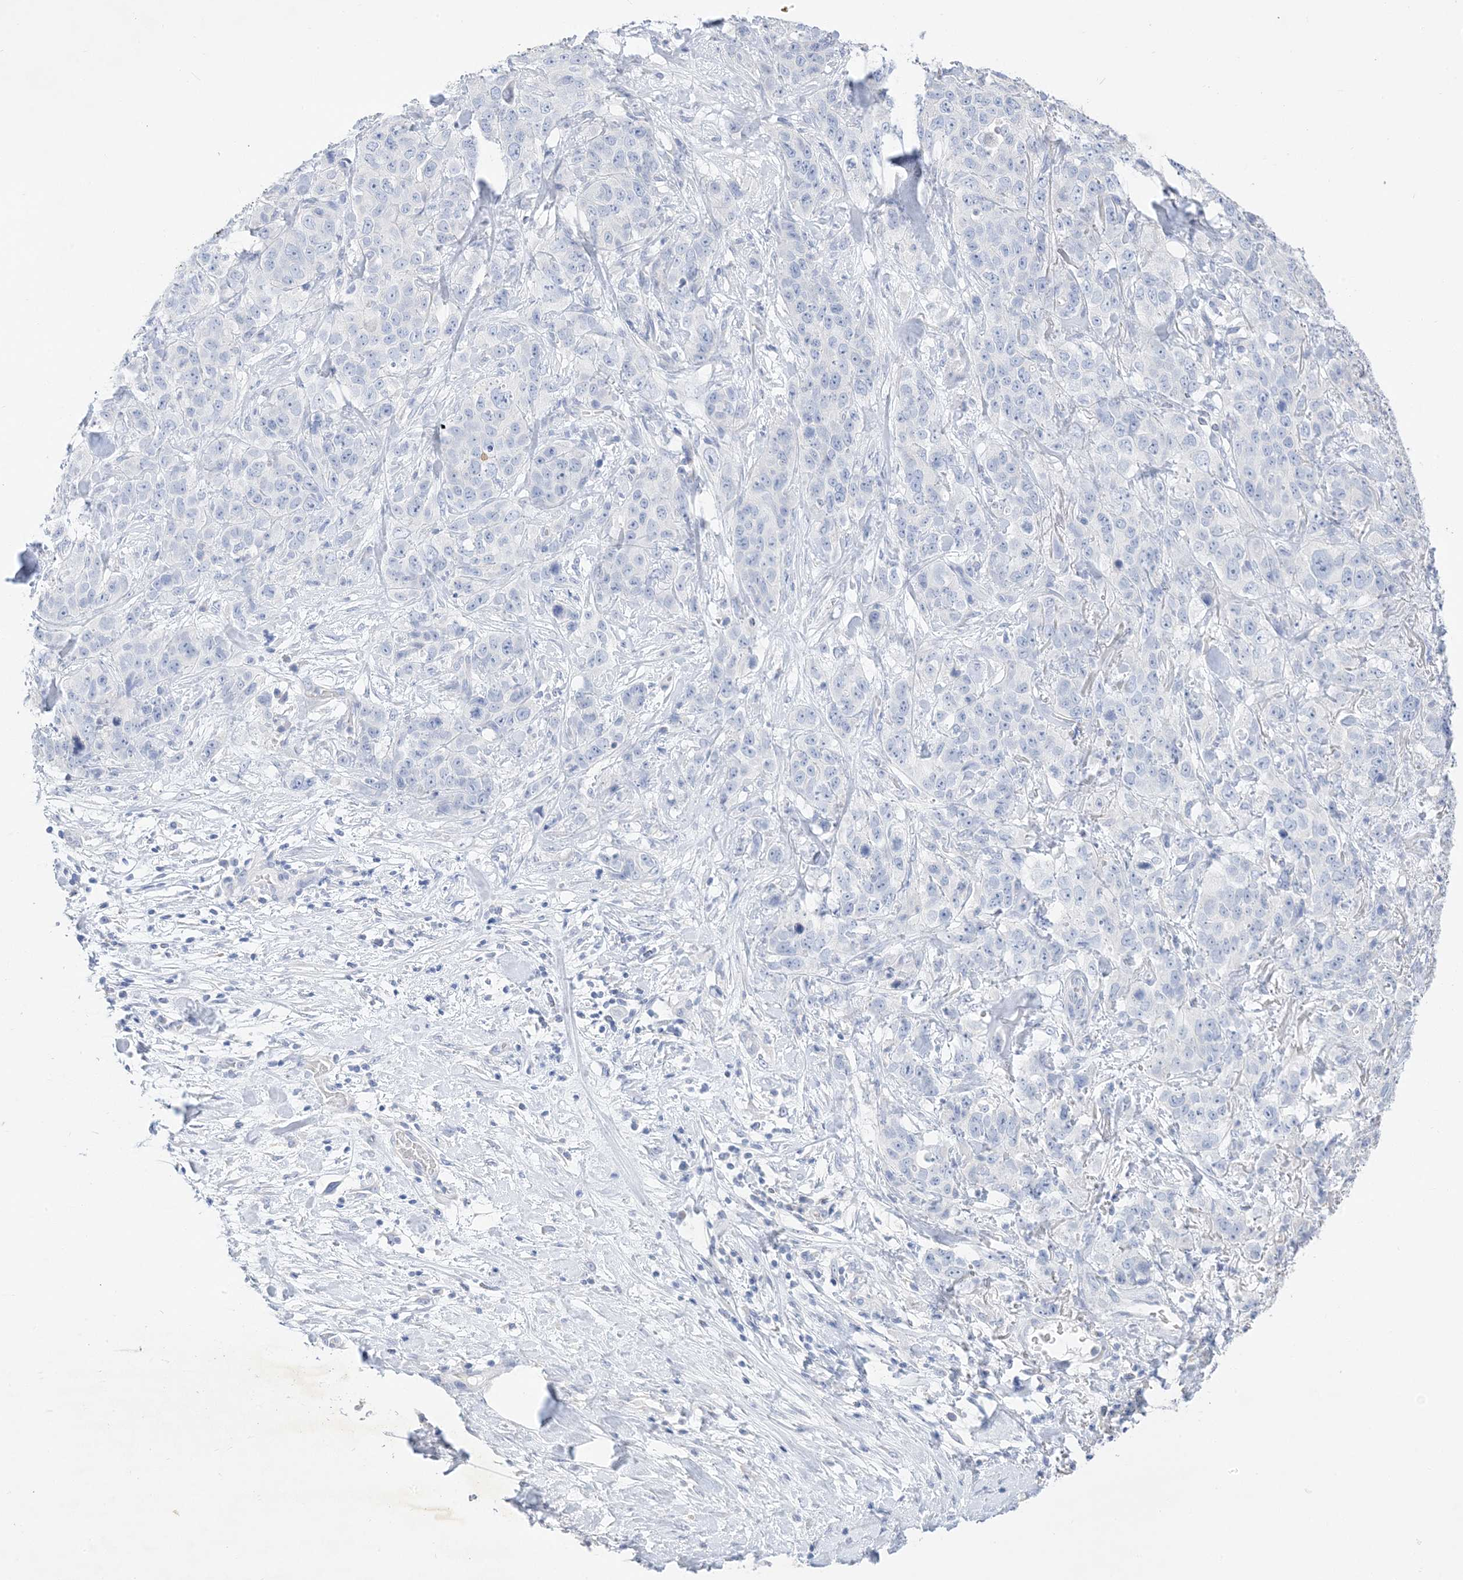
{"staining": {"intensity": "negative", "quantity": "none", "location": "none"}, "tissue": "stomach cancer", "cell_type": "Tumor cells", "image_type": "cancer", "snomed": [{"axis": "morphology", "description": "Adenocarcinoma, NOS"}, {"axis": "topography", "description": "Stomach"}], "caption": "Immunohistochemistry (IHC) histopathology image of neoplastic tissue: human stomach adenocarcinoma stained with DAB (3,3'-diaminobenzidine) demonstrates no significant protein positivity in tumor cells.", "gene": "MUC17", "patient": {"sex": "male", "age": 48}}